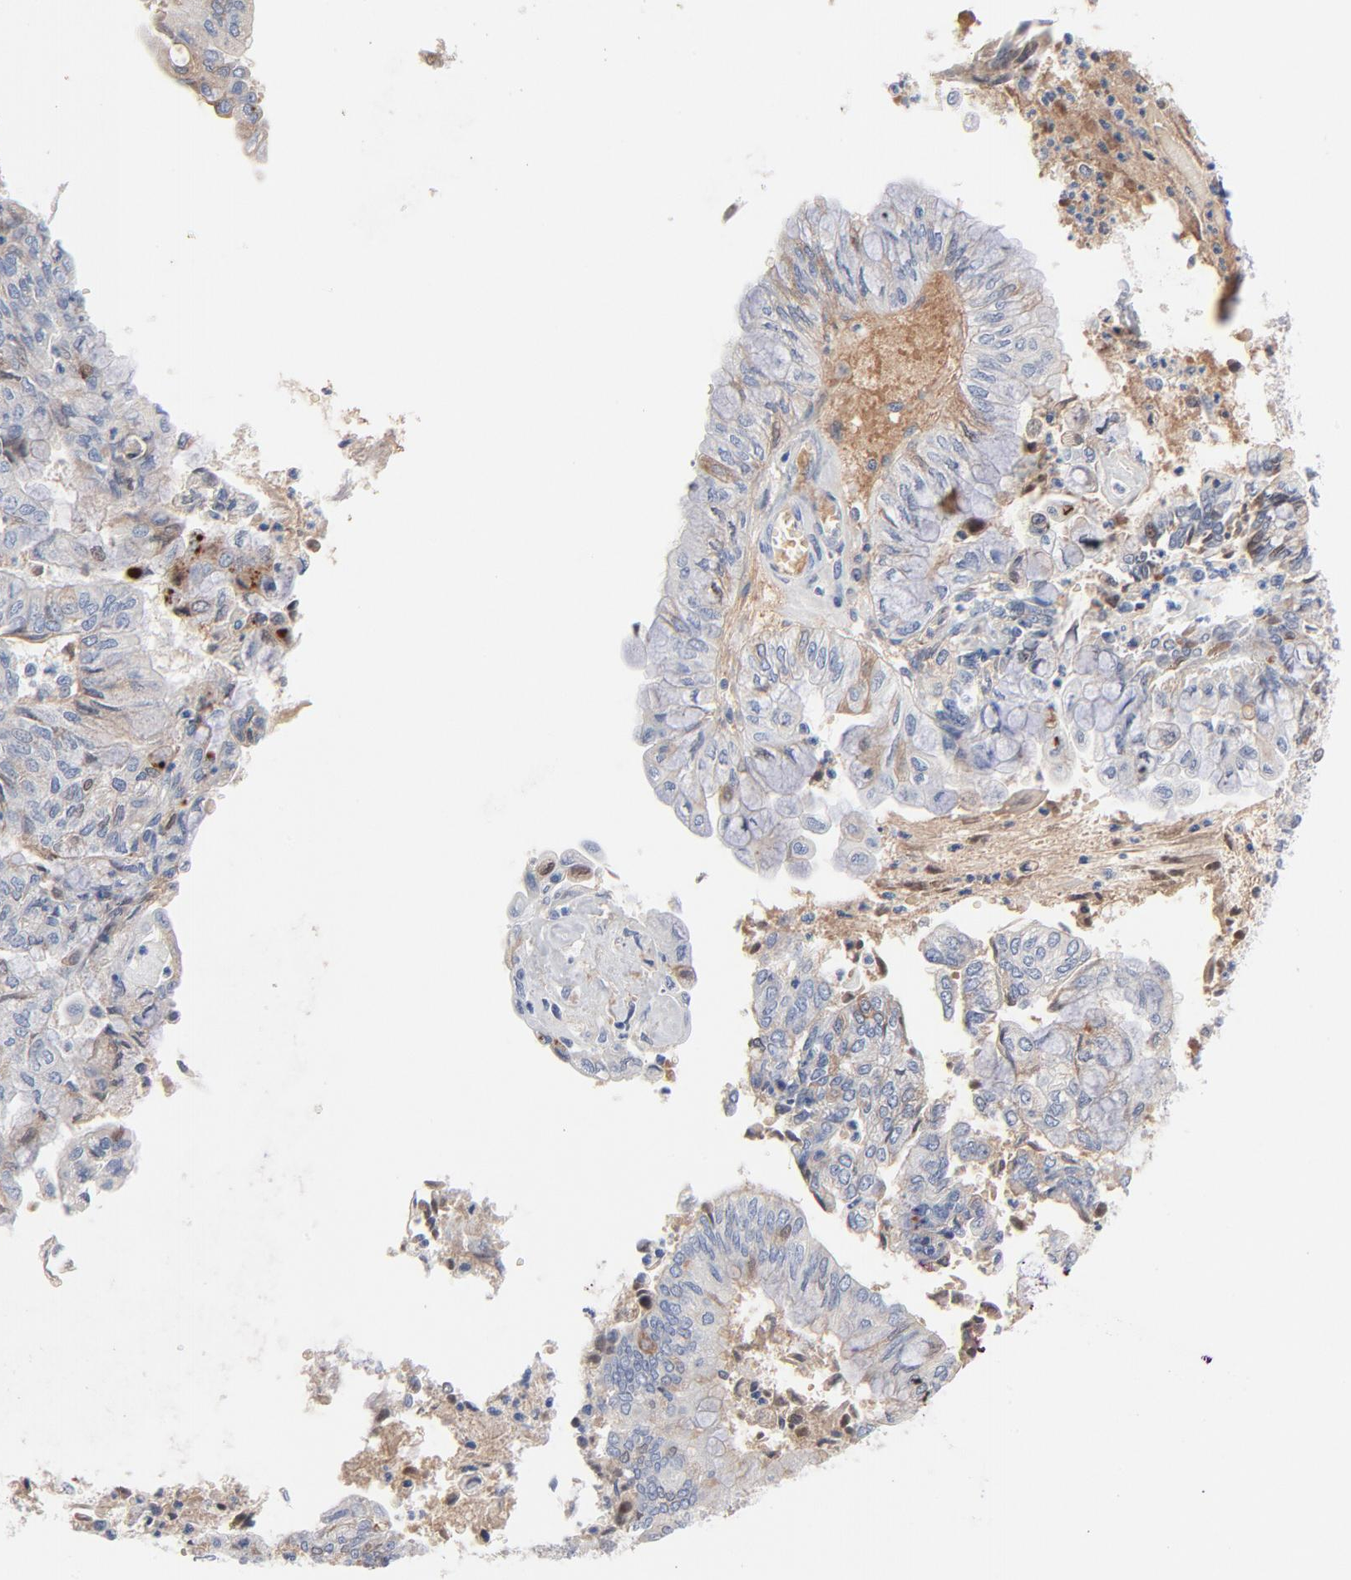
{"staining": {"intensity": "negative", "quantity": "none", "location": "none"}, "tissue": "endometrial cancer", "cell_type": "Tumor cells", "image_type": "cancer", "snomed": [{"axis": "morphology", "description": "Adenocarcinoma, NOS"}, {"axis": "topography", "description": "Endometrium"}], "caption": "Endometrial cancer (adenocarcinoma) stained for a protein using IHC exhibits no positivity tumor cells.", "gene": "SERPINA4", "patient": {"sex": "female", "age": 59}}